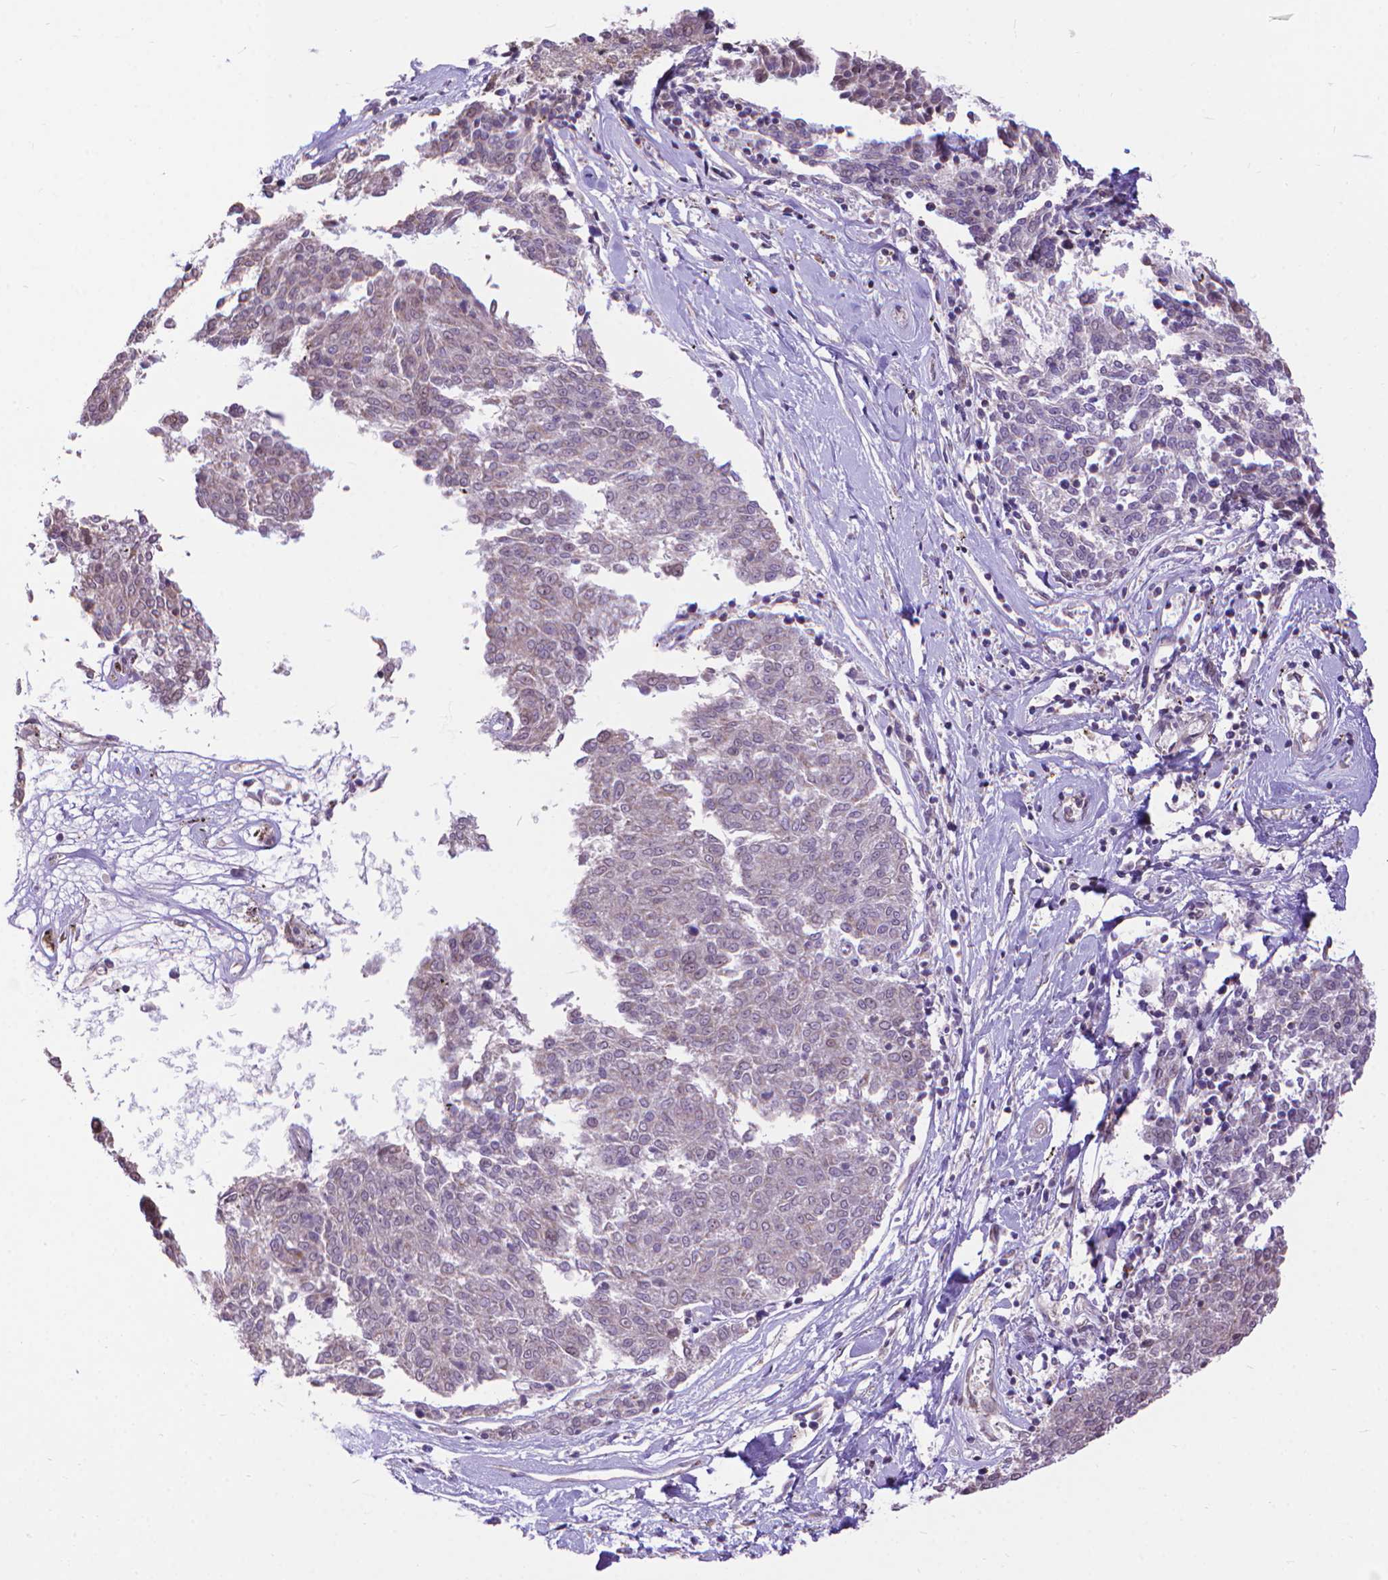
{"staining": {"intensity": "negative", "quantity": "none", "location": "none"}, "tissue": "melanoma", "cell_type": "Tumor cells", "image_type": "cancer", "snomed": [{"axis": "morphology", "description": "Malignant melanoma, NOS"}, {"axis": "topography", "description": "Skin"}], "caption": "Tumor cells are negative for brown protein staining in melanoma.", "gene": "TMEM135", "patient": {"sex": "female", "age": 72}}